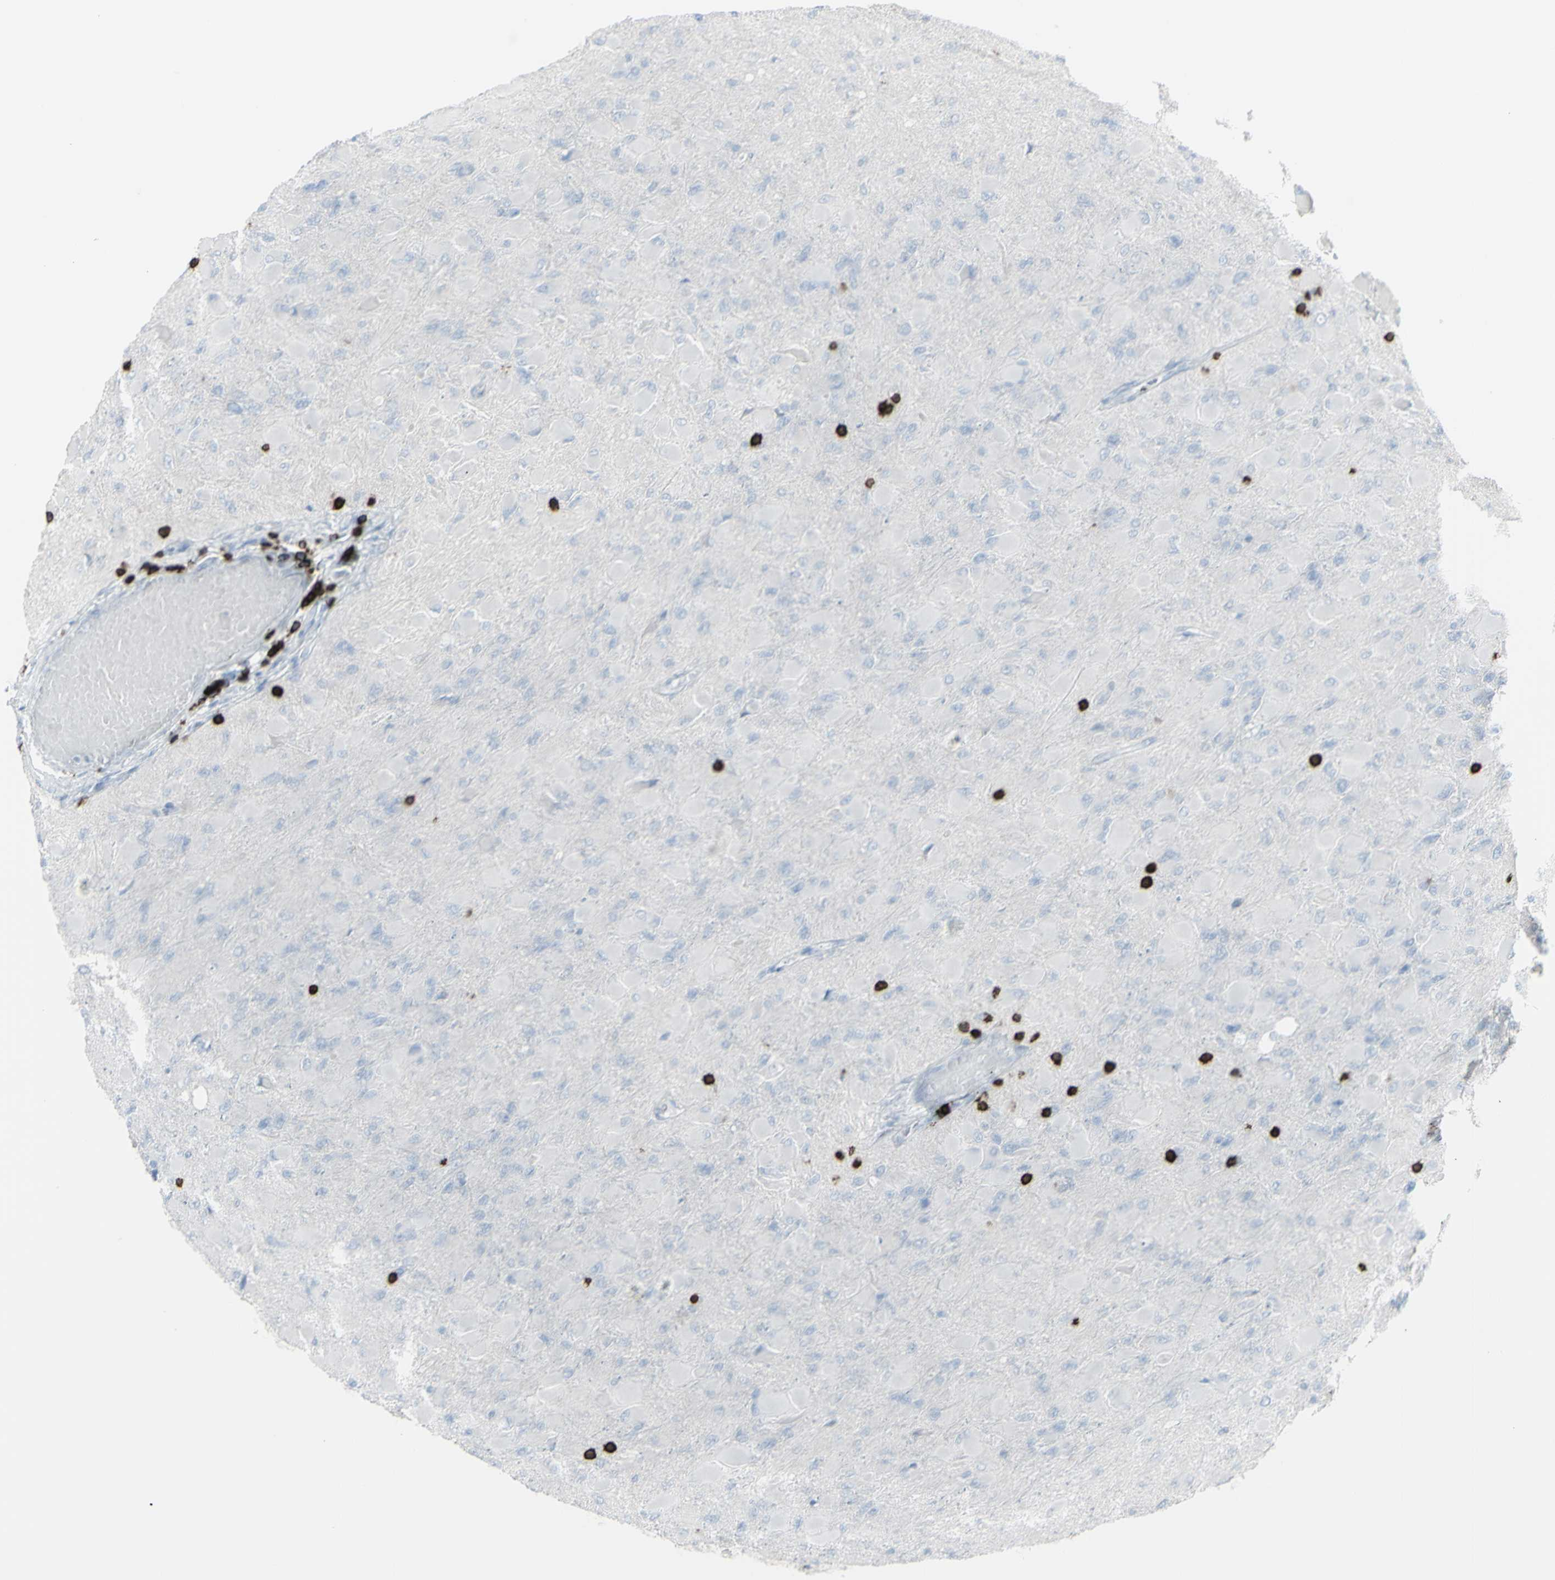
{"staining": {"intensity": "negative", "quantity": "none", "location": "none"}, "tissue": "glioma", "cell_type": "Tumor cells", "image_type": "cancer", "snomed": [{"axis": "morphology", "description": "Glioma, malignant, High grade"}, {"axis": "topography", "description": "Cerebral cortex"}], "caption": "The image exhibits no significant expression in tumor cells of glioma.", "gene": "CD247", "patient": {"sex": "female", "age": 36}}